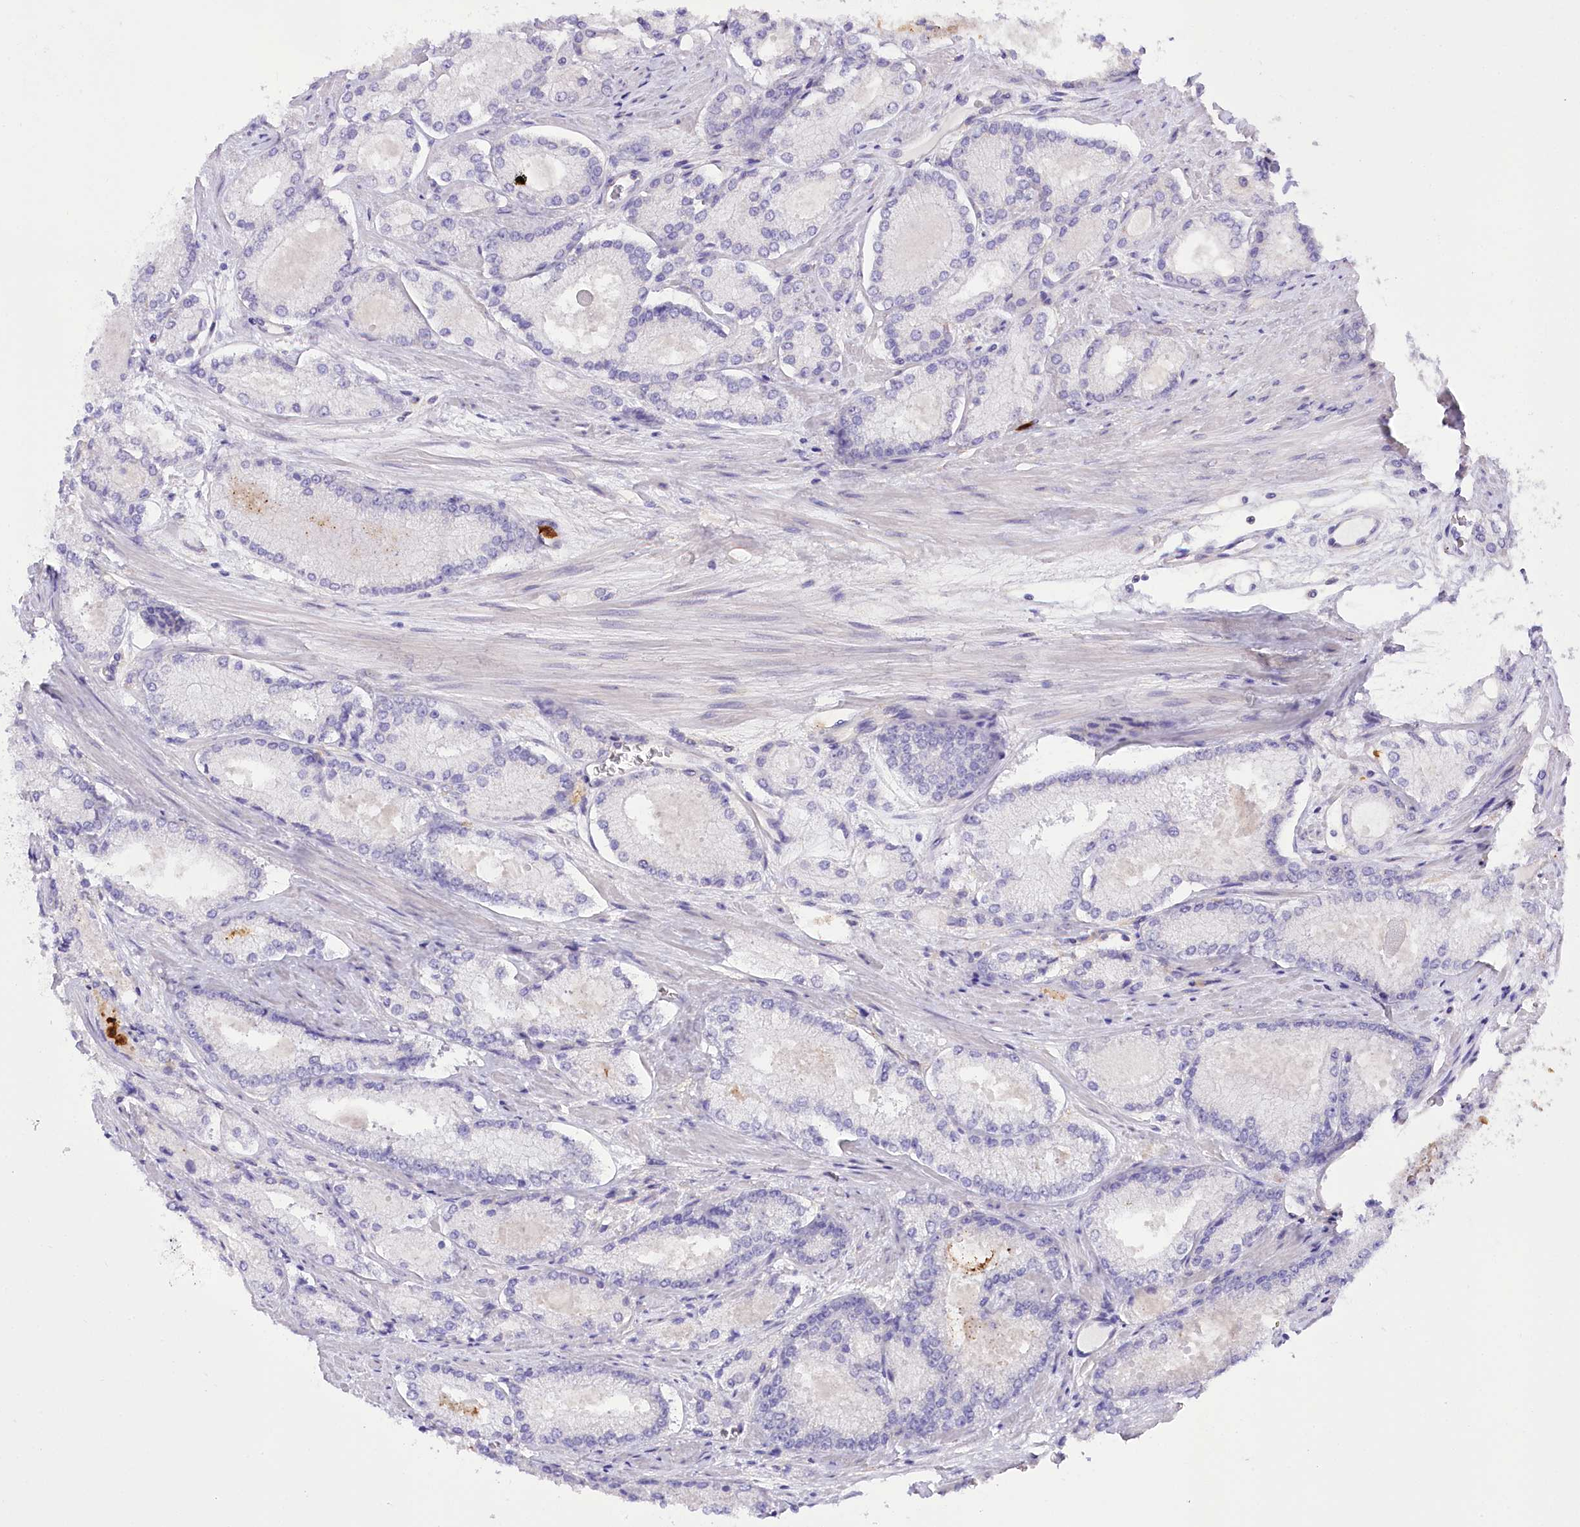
{"staining": {"intensity": "negative", "quantity": "none", "location": "none"}, "tissue": "prostate cancer", "cell_type": "Tumor cells", "image_type": "cancer", "snomed": [{"axis": "morphology", "description": "Adenocarcinoma, Low grade"}, {"axis": "topography", "description": "Prostate"}], "caption": "Immunohistochemistry histopathology image of neoplastic tissue: prostate cancer (low-grade adenocarcinoma) stained with DAB (3,3'-diaminobenzidine) displays no significant protein staining in tumor cells.", "gene": "DPYD", "patient": {"sex": "male", "age": 74}}